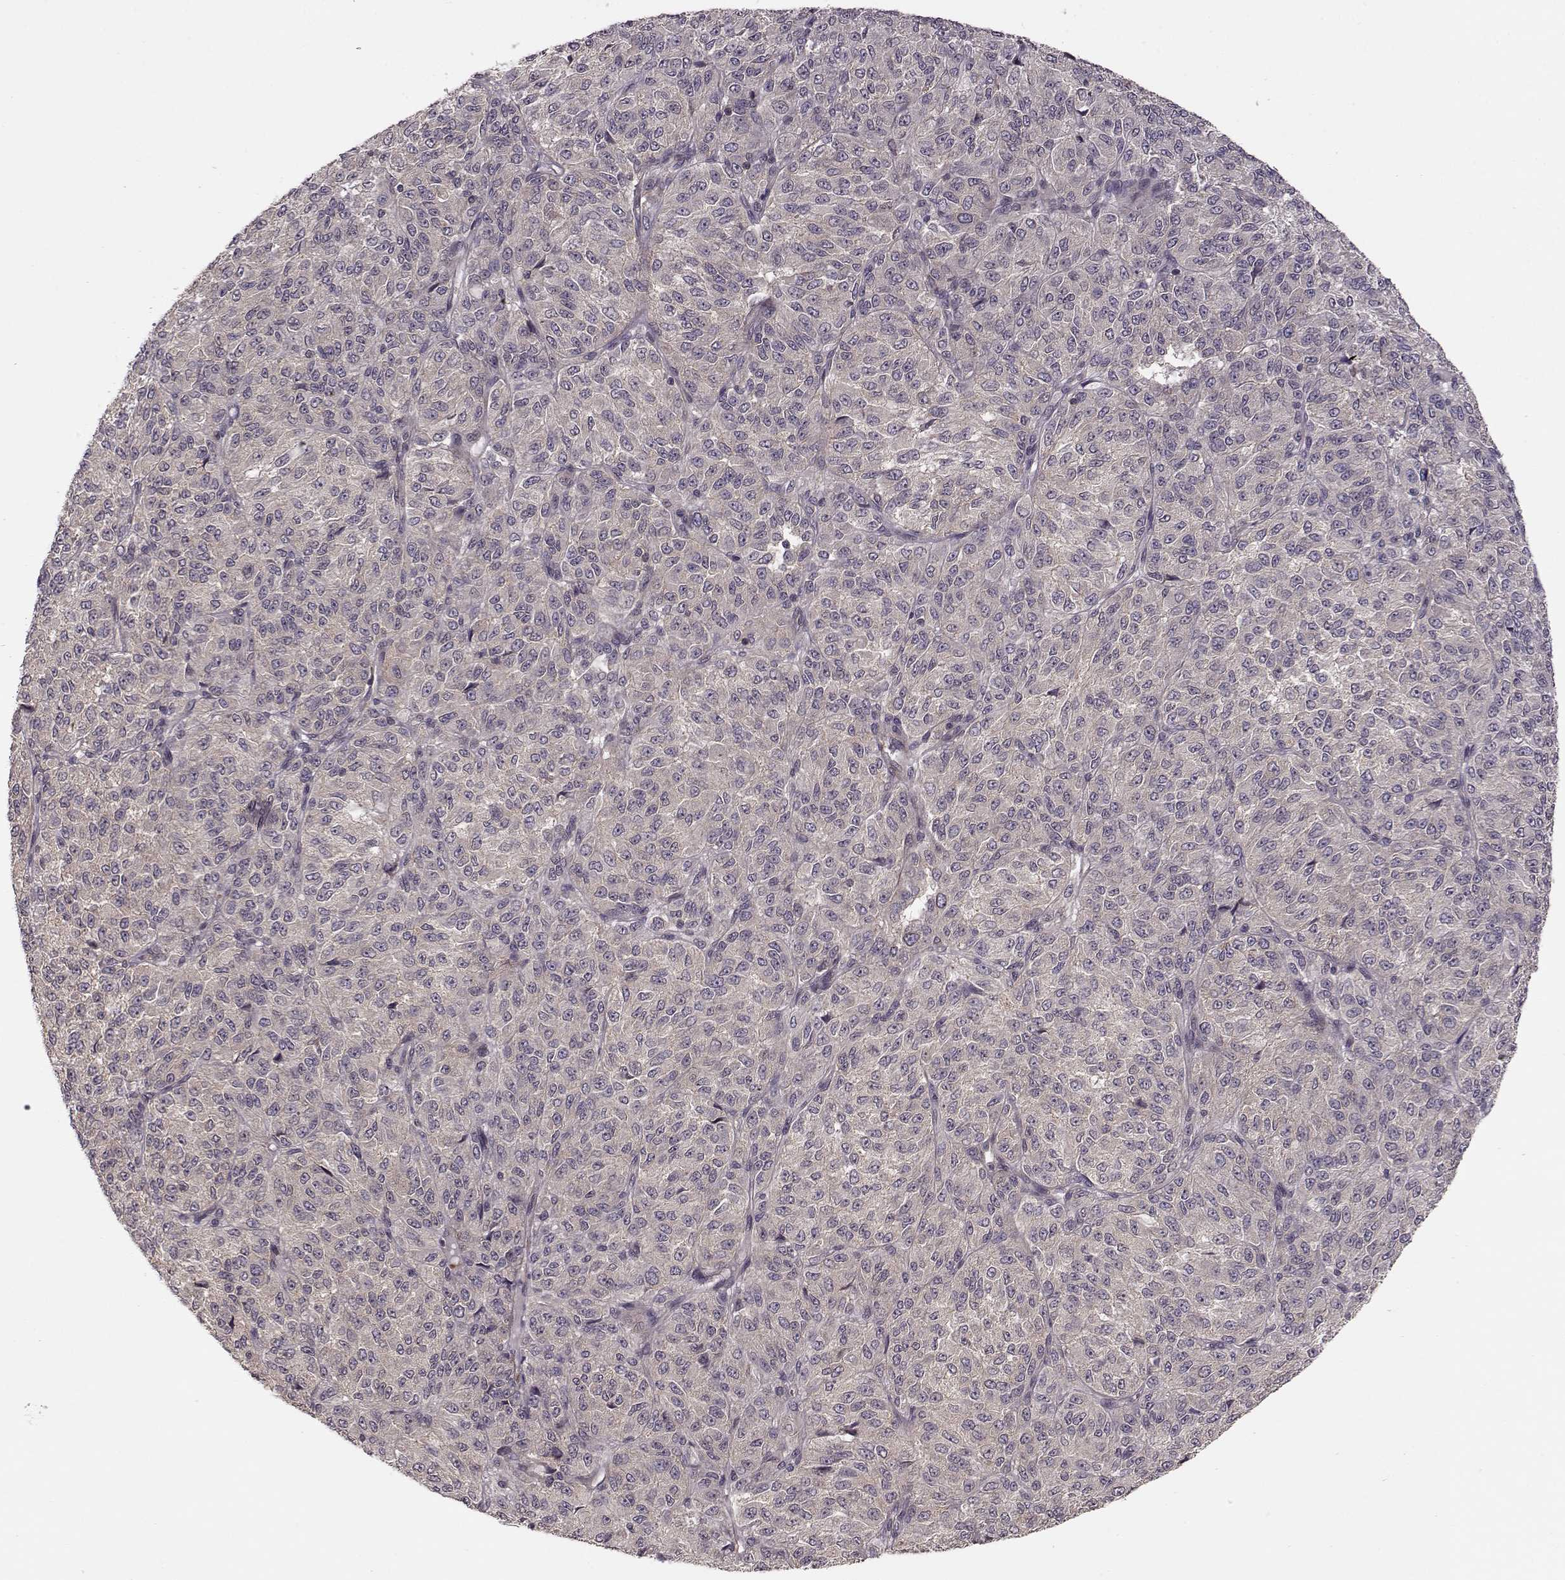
{"staining": {"intensity": "negative", "quantity": "none", "location": "none"}, "tissue": "melanoma", "cell_type": "Tumor cells", "image_type": "cancer", "snomed": [{"axis": "morphology", "description": "Malignant melanoma, Metastatic site"}, {"axis": "topography", "description": "Brain"}], "caption": "High power microscopy image of an IHC image of malignant melanoma (metastatic site), revealing no significant expression in tumor cells.", "gene": "SLAIN2", "patient": {"sex": "female", "age": 56}}